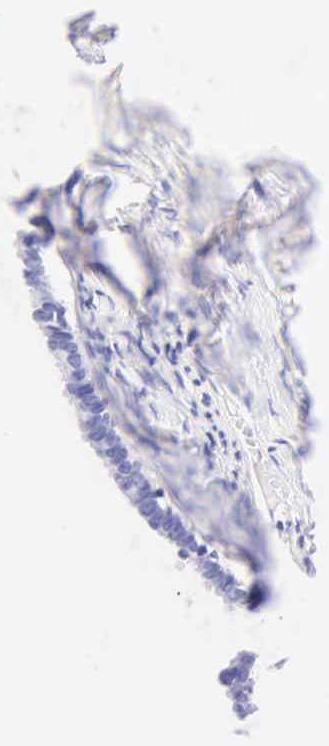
{"staining": {"intensity": "negative", "quantity": "none", "location": "none"}, "tissue": "ovarian cancer", "cell_type": "Tumor cells", "image_type": "cancer", "snomed": [{"axis": "morphology", "description": "Cystadenocarcinoma, serous, NOS"}, {"axis": "topography", "description": "Ovary"}], "caption": "Ovarian cancer (serous cystadenocarcinoma) stained for a protein using immunohistochemistry (IHC) demonstrates no staining tumor cells.", "gene": "KRT20", "patient": {"sex": "female", "age": 71}}